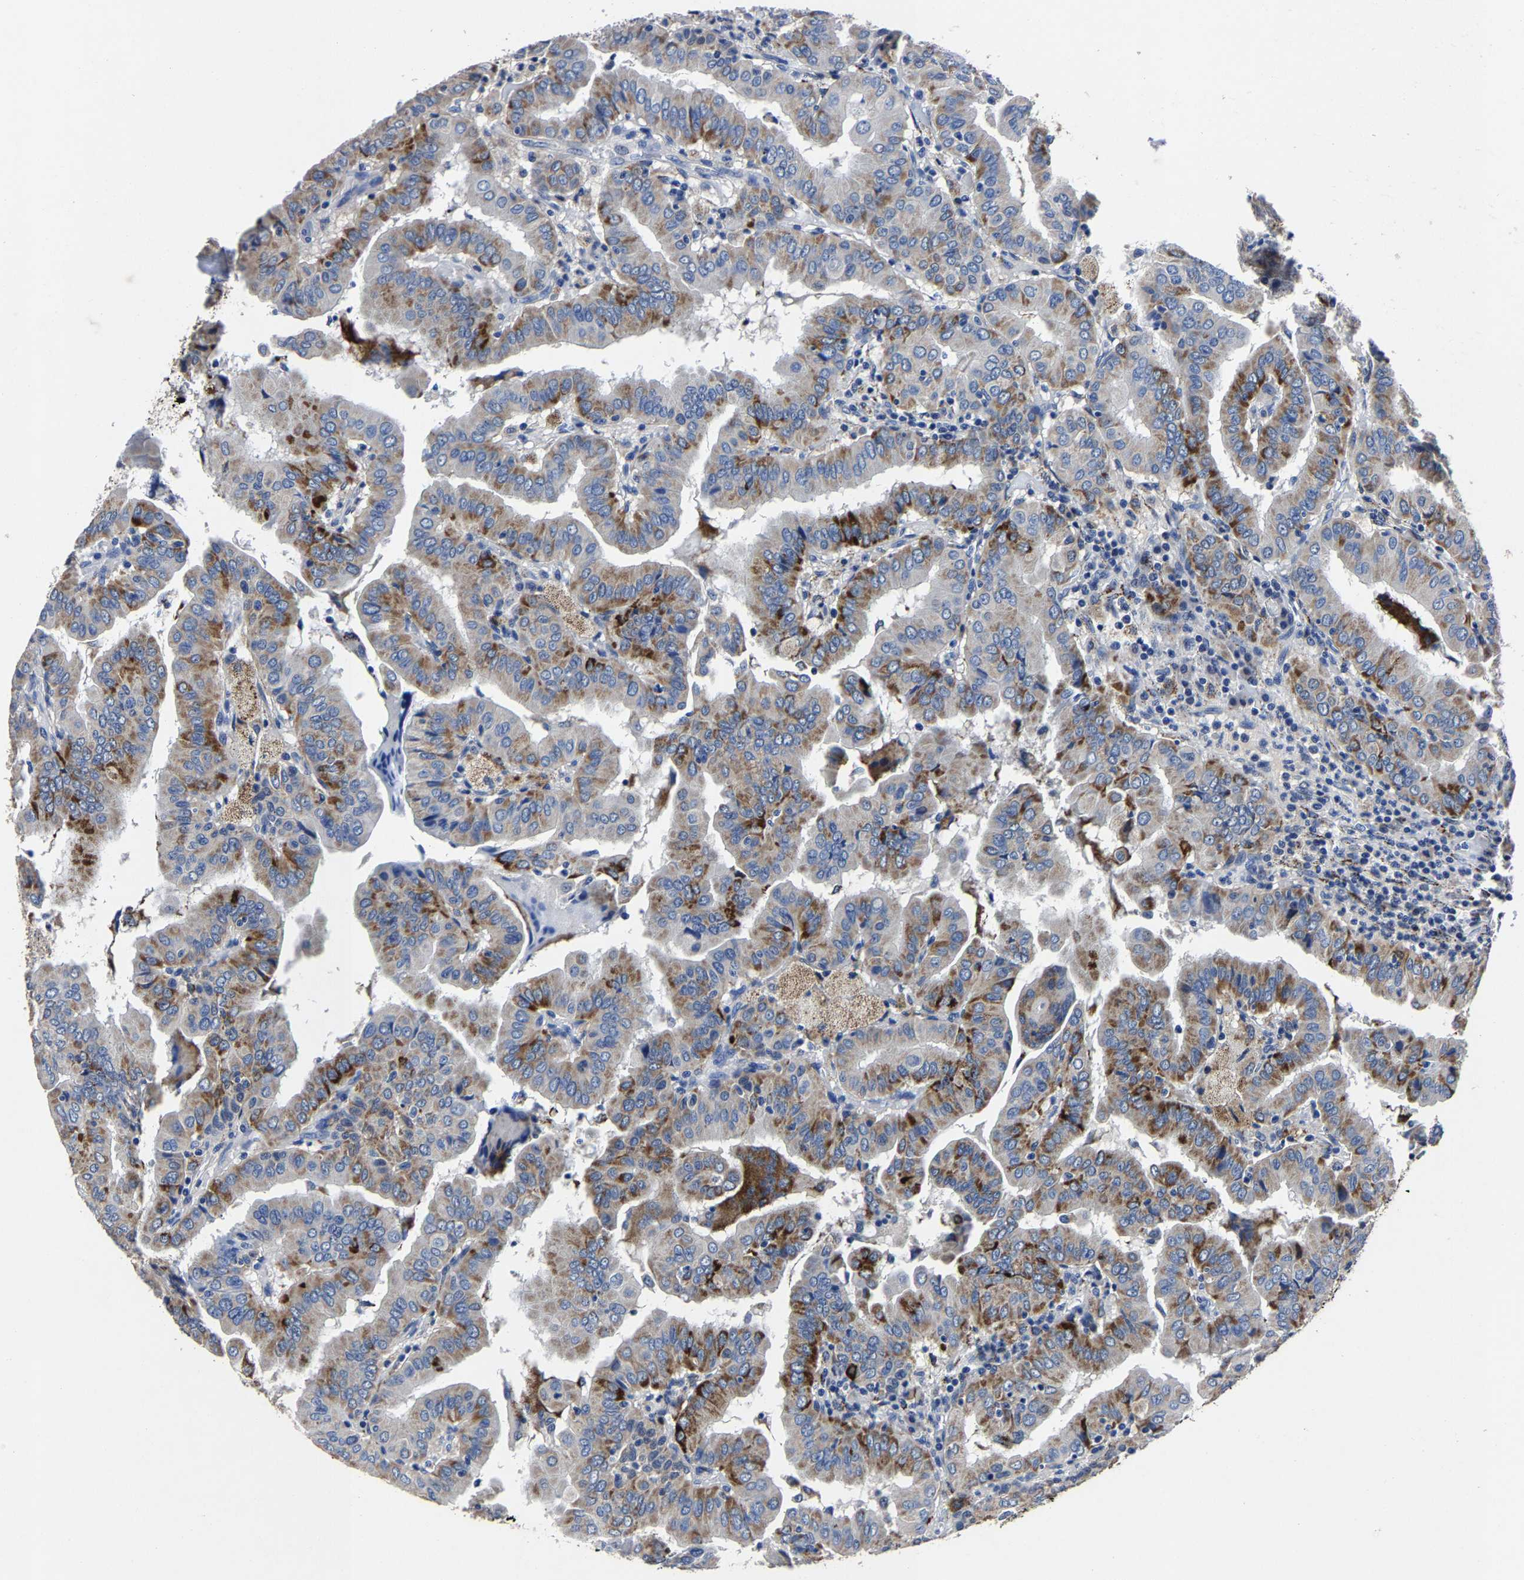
{"staining": {"intensity": "moderate", "quantity": "25%-75%", "location": "cytoplasmic/membranous"}, "tissue": "thyroid cancer", "cell_type": "Tumor cells", "image_type": "cancer", "snomed": [{"axis": "morphology", "description": "Papillary adenocarcinoma, NOS"}, {"axis": "topography", "description": "Thyroid gland"}], "caption": "Moderate cytoplasmic/membranous staining is present in about 25%-75% of tumor cells in thyroid cancer (papillary adenocarcinoma).", "gene": "PSPH", "patient": {"sex": "male", "age": 33}}